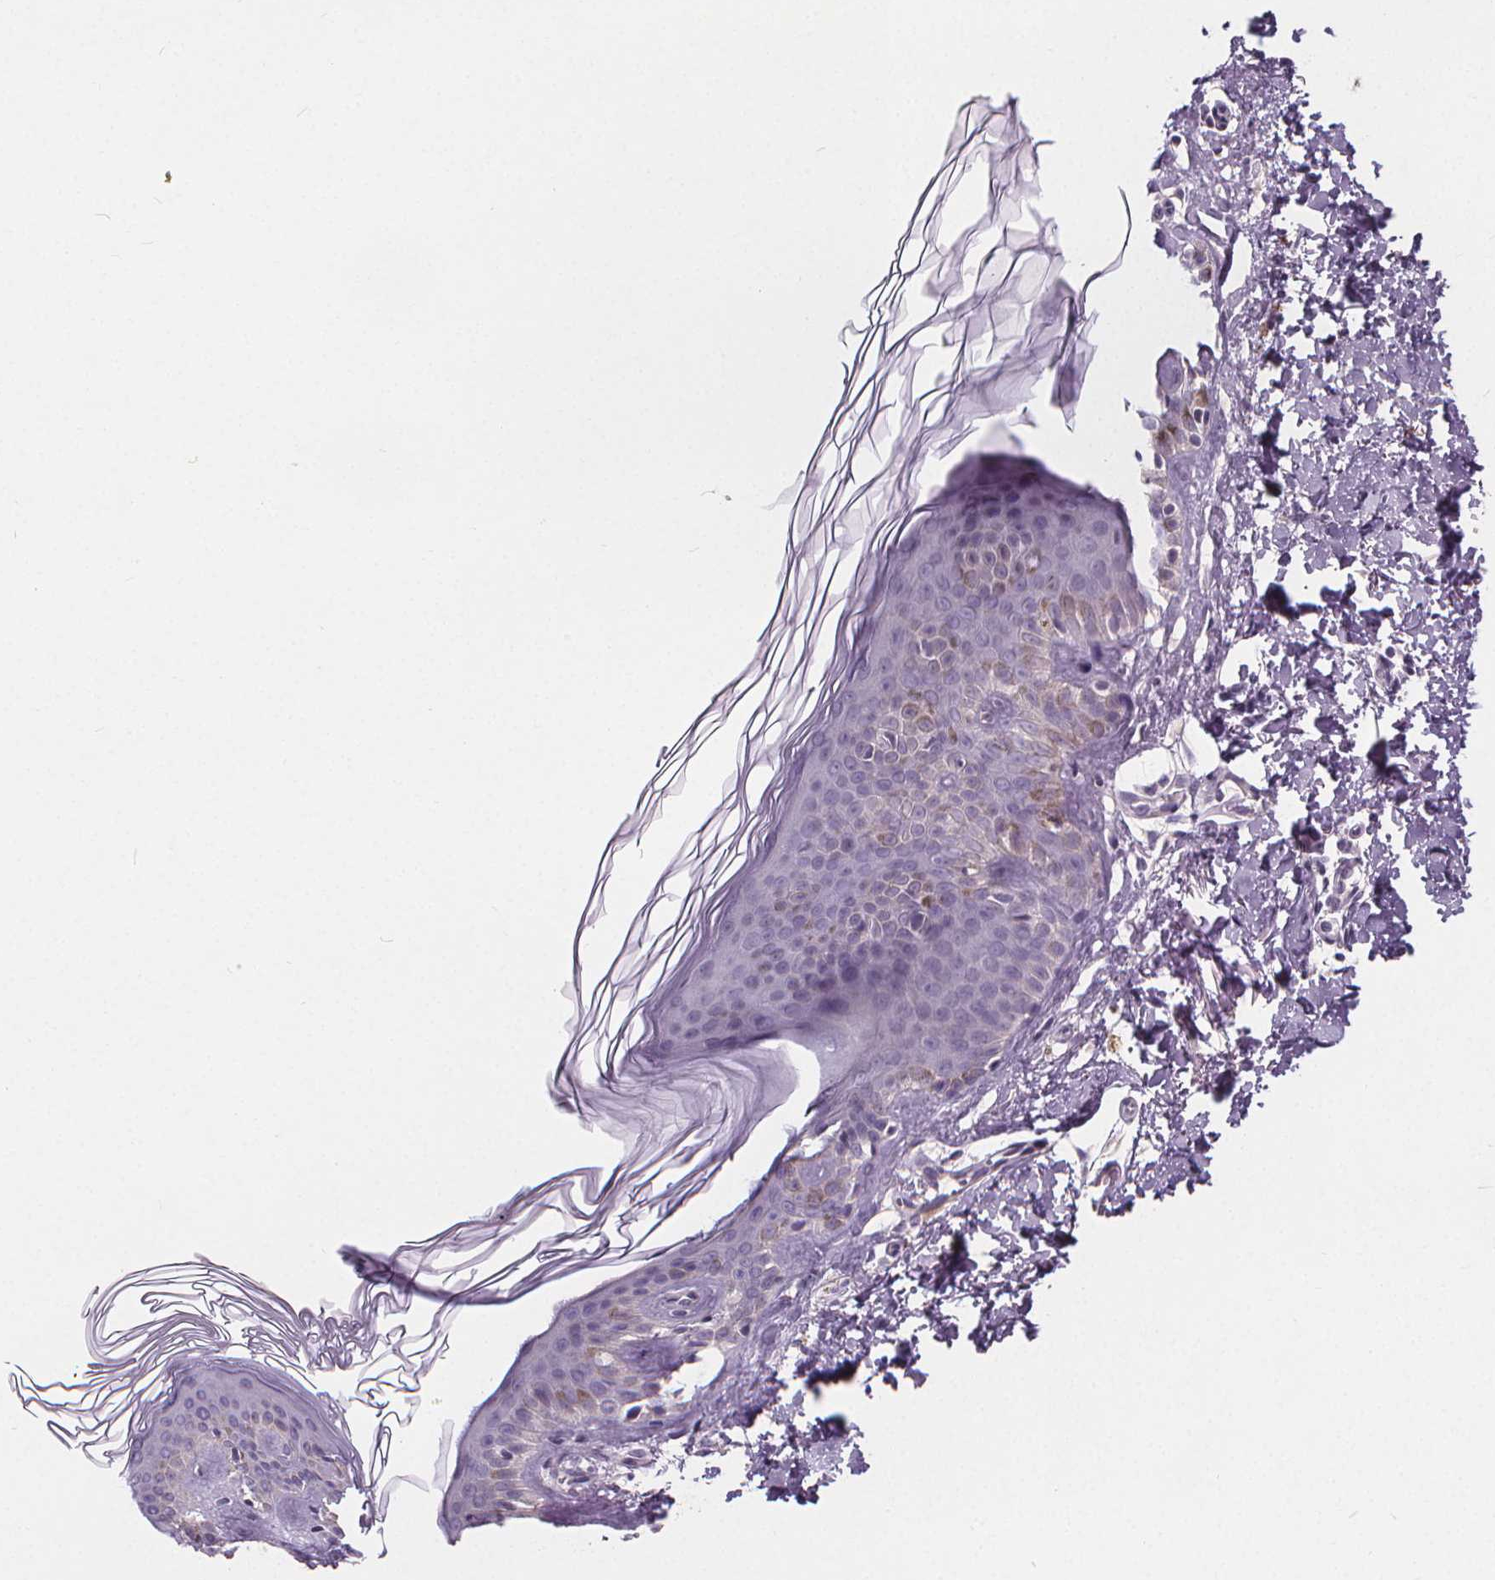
{"staining": {"intensity": "negative", "quantity": "none", "location": "none"}, "tissue": "skin", "cell_type": "Fibroblasts", "image_type": "normal", "snomed": [{"axis": "morphology", "description": "Normal tissue, NOS"}, {"axis": "topography", "description": "Skin"}, {"axis": "topography", "description": "Peripheral nerve tissue"}], "caption": "IHC photomicrograph of normal skin: skin stained with DAB (3,3'-diaminobenzidine) displays no significant protein expression in fibroblasts.", "gene": "ATP6V1D", "patient": {"sex": "female", "age": 45}}